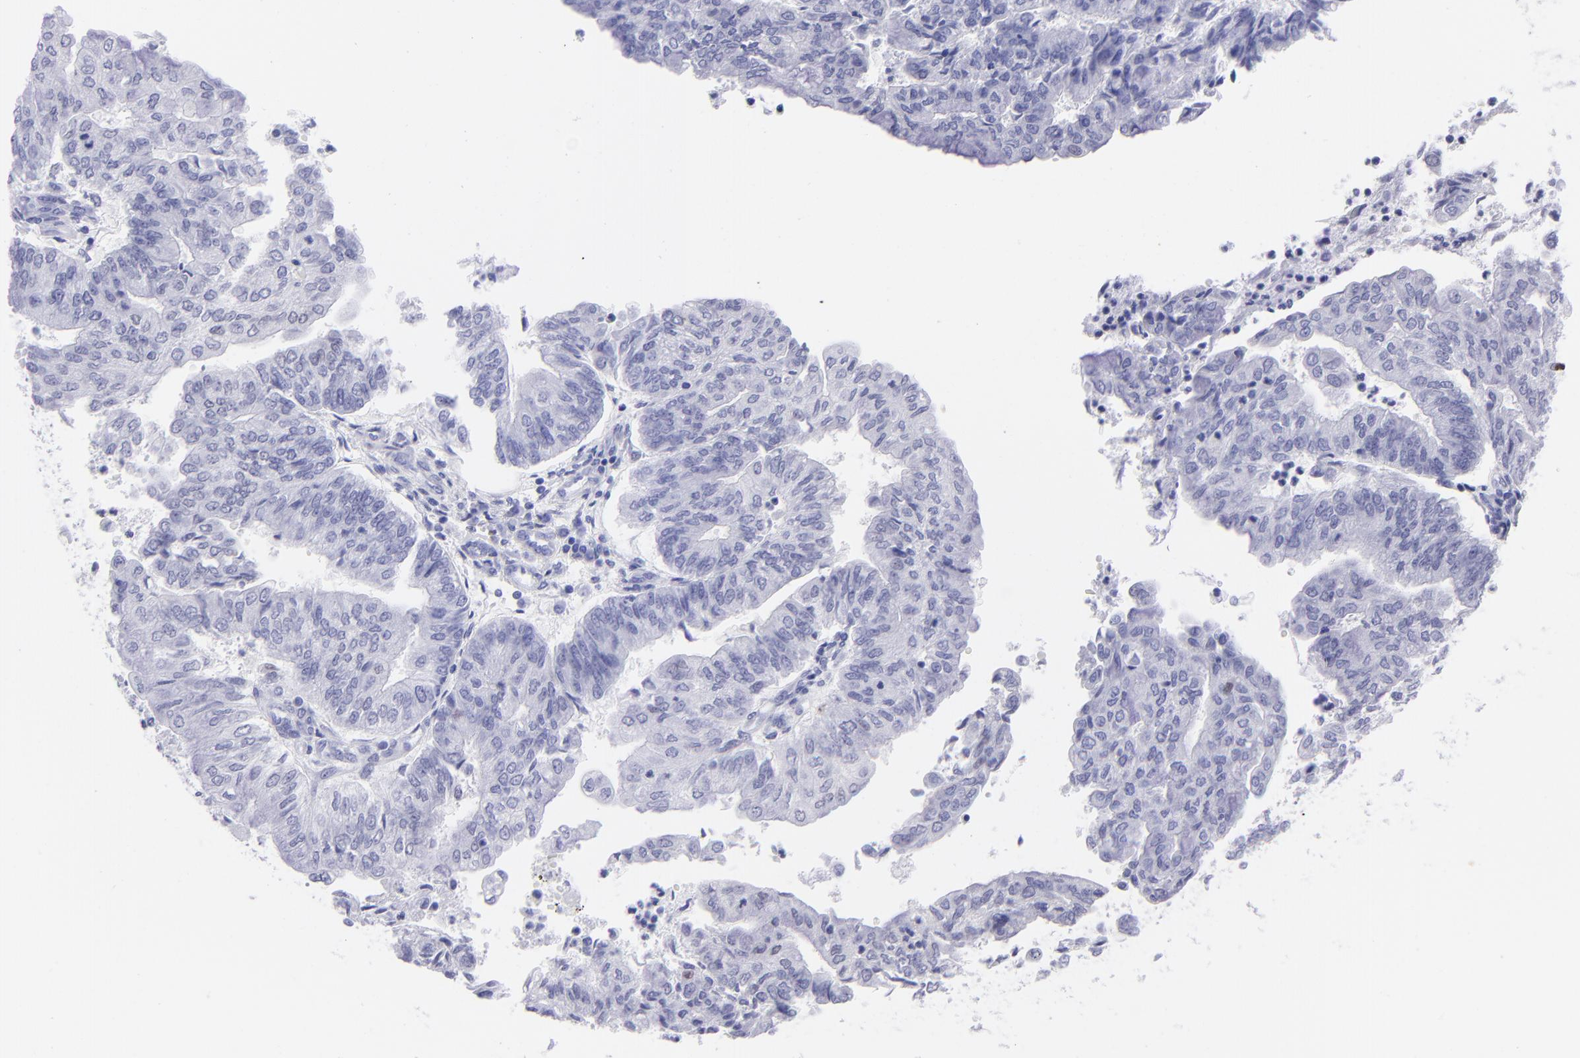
{"staining": {"intensity": "negative", "quantity": "none", "location": "none"}, "tissue": "endometrial cancer", "cell_type": "Tumor cells", "image_type": "cancer", "snomed": [{"axis": "morphology", "description": "Adenocarcinoma, NOS"}, {"axis": "topography", "description": "Endometrium"}], "caption": "A photomicrograph of endometrial cancer (adenocarcinoma) stained for a protein demonstrates no brown staining in tumor cells.", "gene": "MITF", "patient": {"sex": "female", "age": 59}}